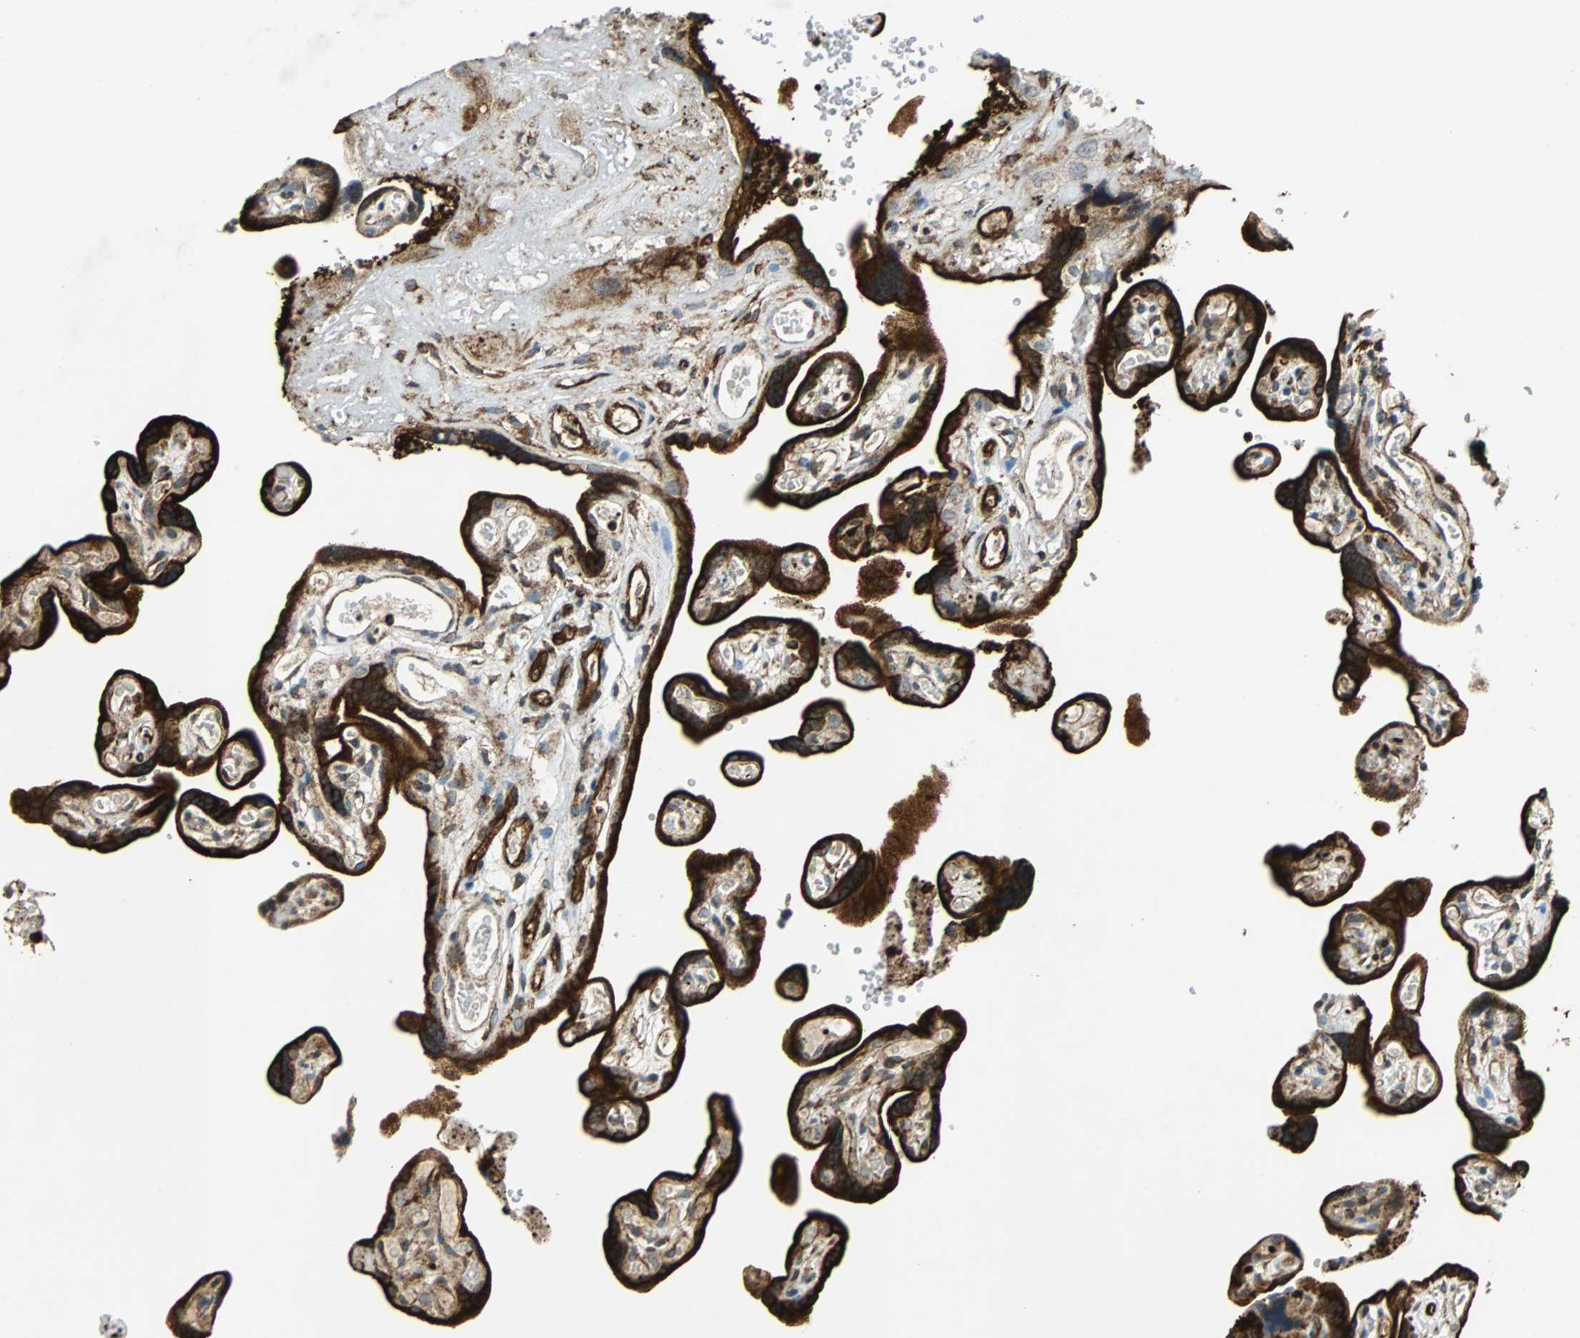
{"staining": {"intensity": "strong", "quantity": ">75%", "location": "cytoplasmic/membranous"}, "tissue": "placenta", "cell_type": "Decidual cells", "image_type": "normal", "snomed": [{"axis": "morphology", "description": "Normal tissue, NOS"}, {"axis": "topography", "description": "Placenta"}], "caption": "Brown immunohistochemical staining in unremarkable human placenta exhibits strong cytoplasmic/membranous expression in about >75% of decidual cells.", "gene": "TUBA4A", "patient": {"sex": "female", "age": 30}}